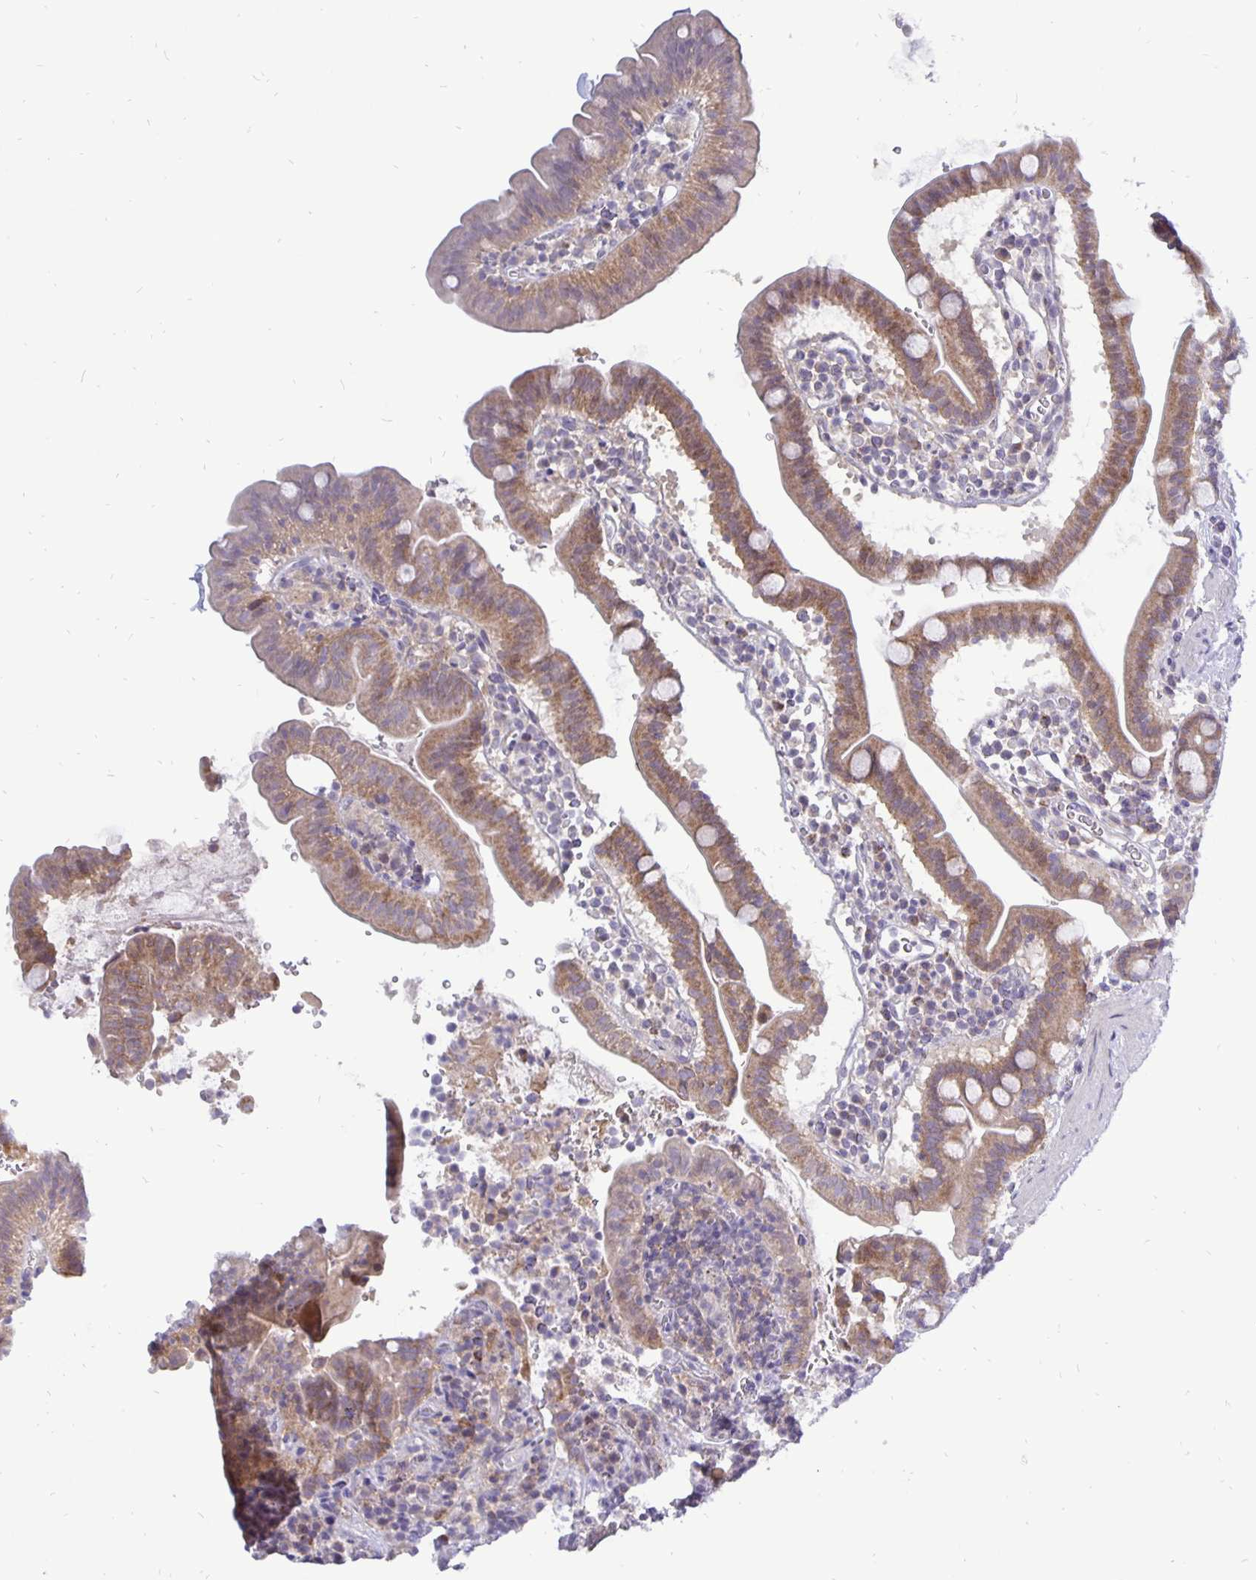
{"staining": {"intensity": "weak", "quantity": ">75%", "location": "cytoplasmic/membranous"}, "tissue": "small intestine", "cell_type": "Glandular cells", "image_type": "normal", "snomed": [{"axis": "morphology", "description": "Normal tissue, NOS"}, {"axis": "topography", "description": "Small intestine"}], "caption": "Protein expression analysis of unremarkable human small intestine reveals weak cytoplasmic/membranous positivity in approximately >75% of glandular cells.", "gene": "ERBB2", "patient": {"sex": "male", "age": 26}}